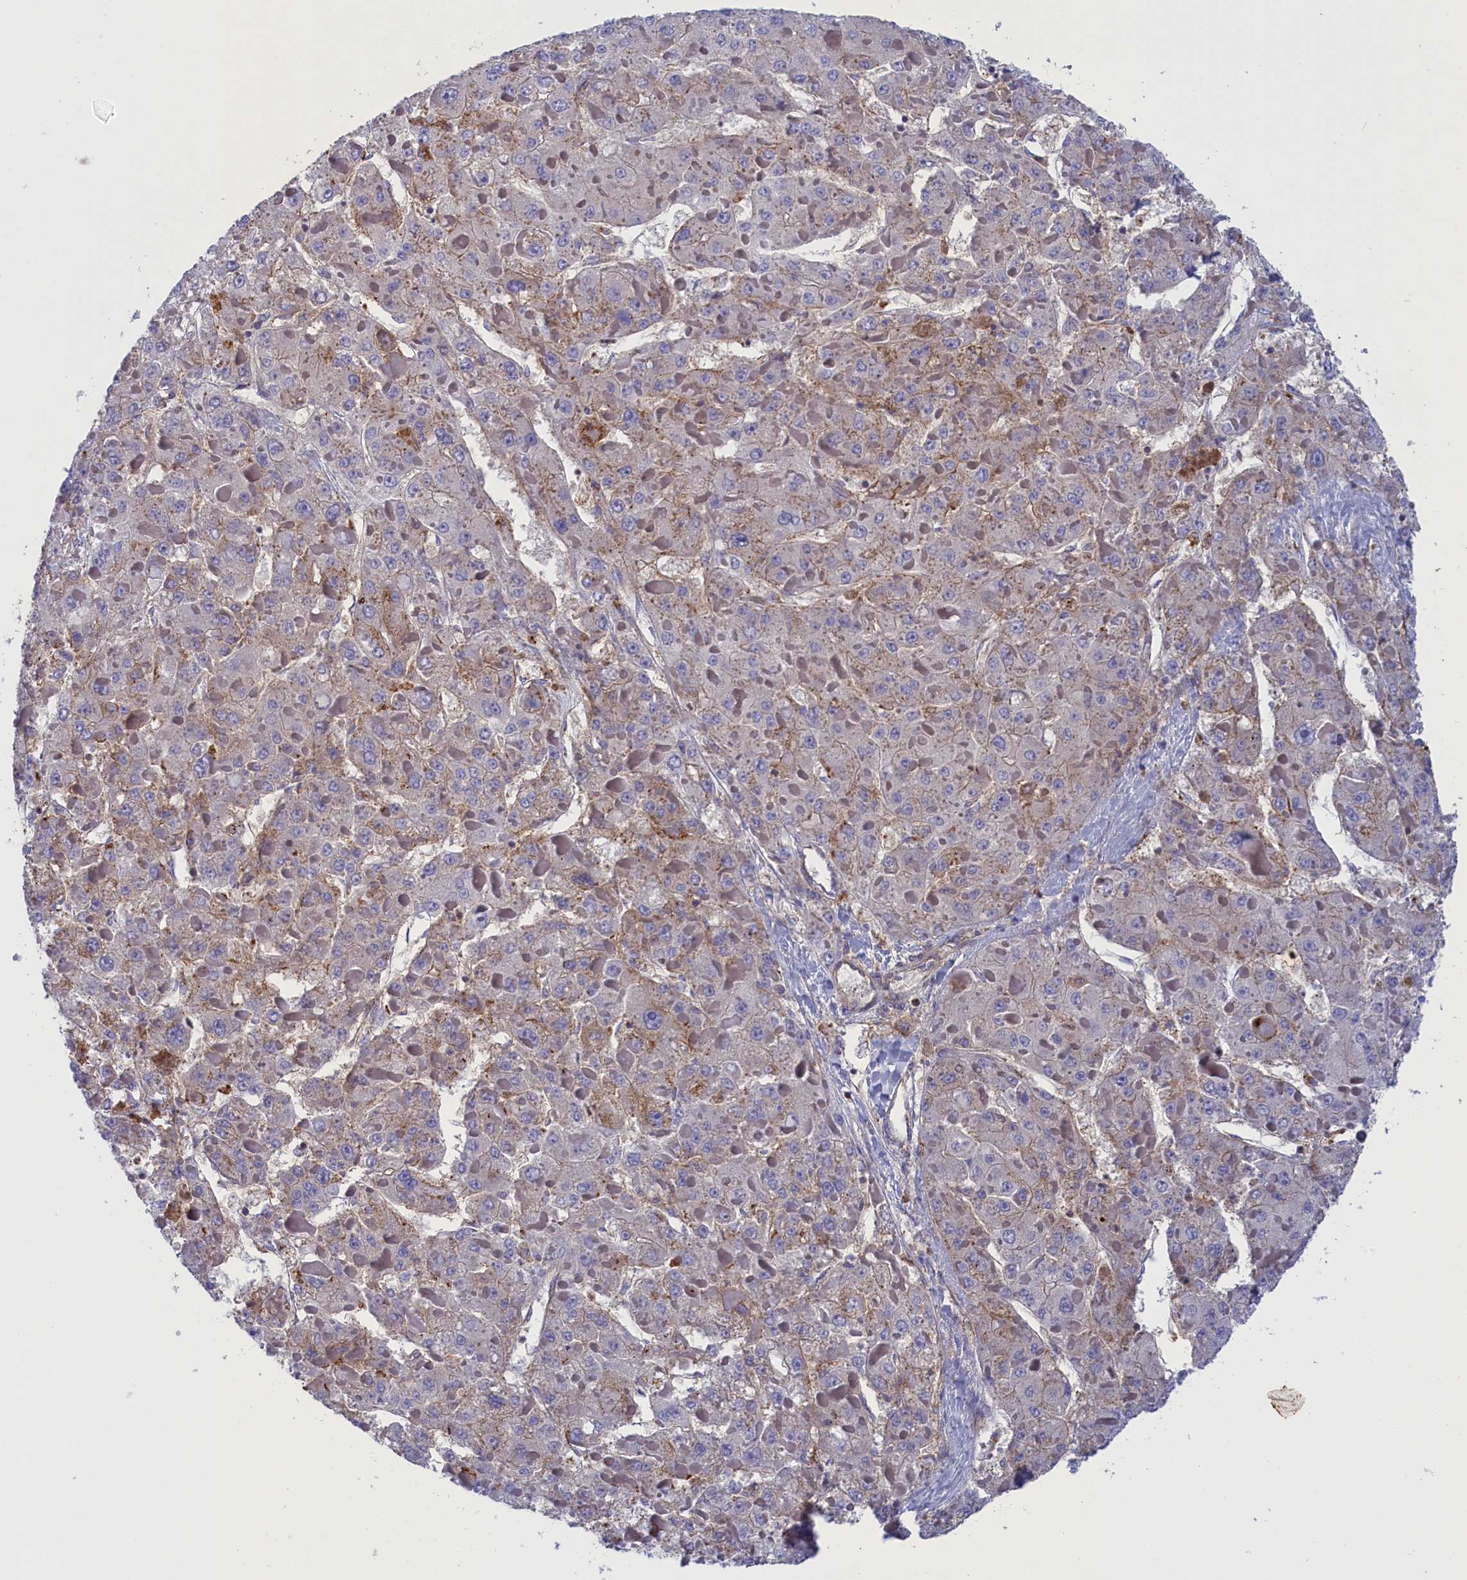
{"staining": {"intensity": "negative", "quantity": "none", "location": "none"}, "tissue": "liver cancer", "cell_type": "Tumor cells", "image_type": "cancer", "snomed": [{"axis": "morphology", "description": "Carcinoma, Hepatocellular, NOS"}, {"axis": "topography", "description": "Liver"}], "caption": "Tumor cells show no significant expression in liver cancer.", "gene": "SCAMP4", "patient": {"sex": "female", "age": 73}}